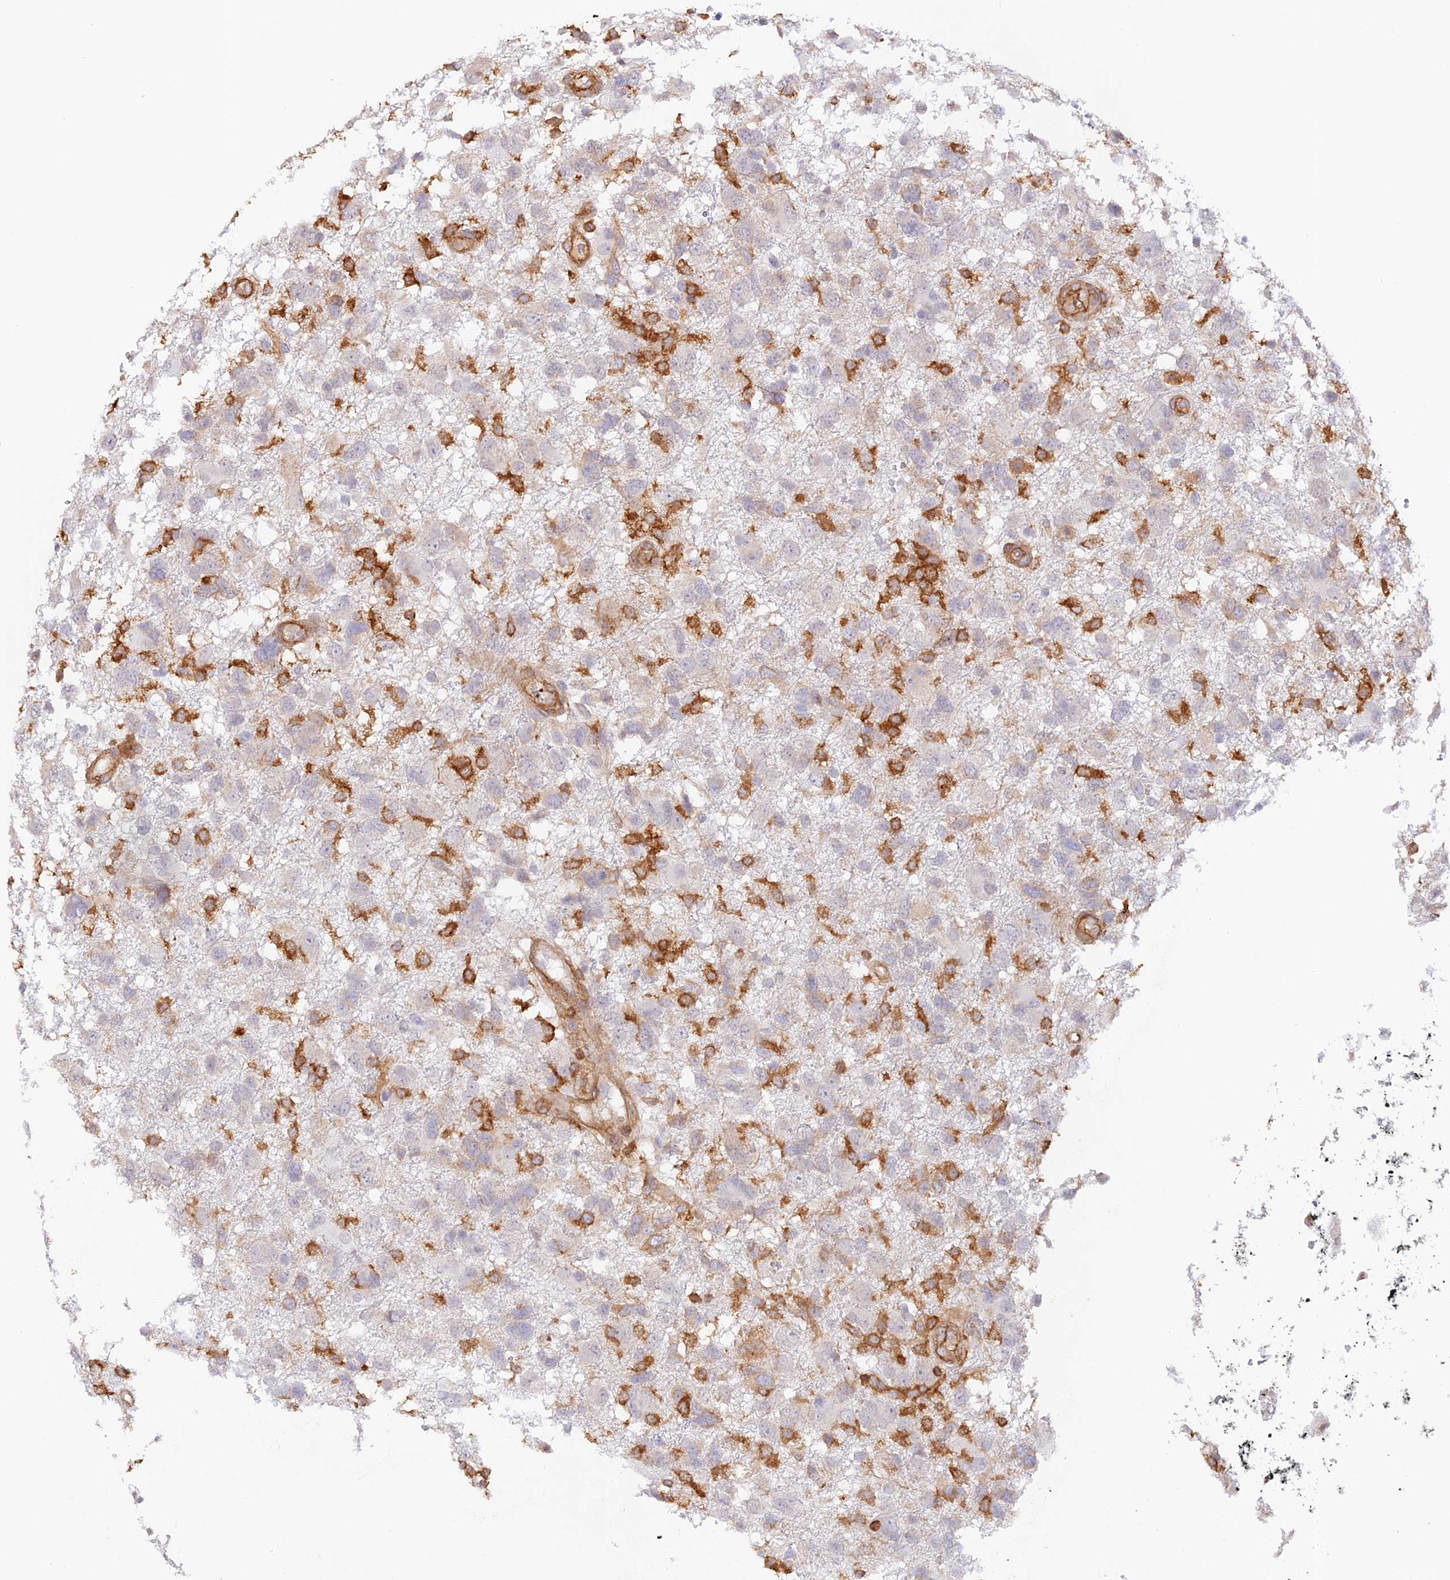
{"staining": {"intensity": "negative", "quantity": "none", "location": "none"}, "tissue": "glioma", "cell_type": "Tumor cells", "image_type": "cancer", "snomed": [{"axis": "morphology", "description": "Glioma, malignant, High grade"}, {"axis": "topography", "description": "Brain"}], "caption": "High magnification brightfield microscopy of glioma stained with DAB (brown) and counterstained with hematoxylin (blue): tumor cells show no significant positivity.", "gene": "DENND1C", "patient": {"sex": "male", "age": 61}}